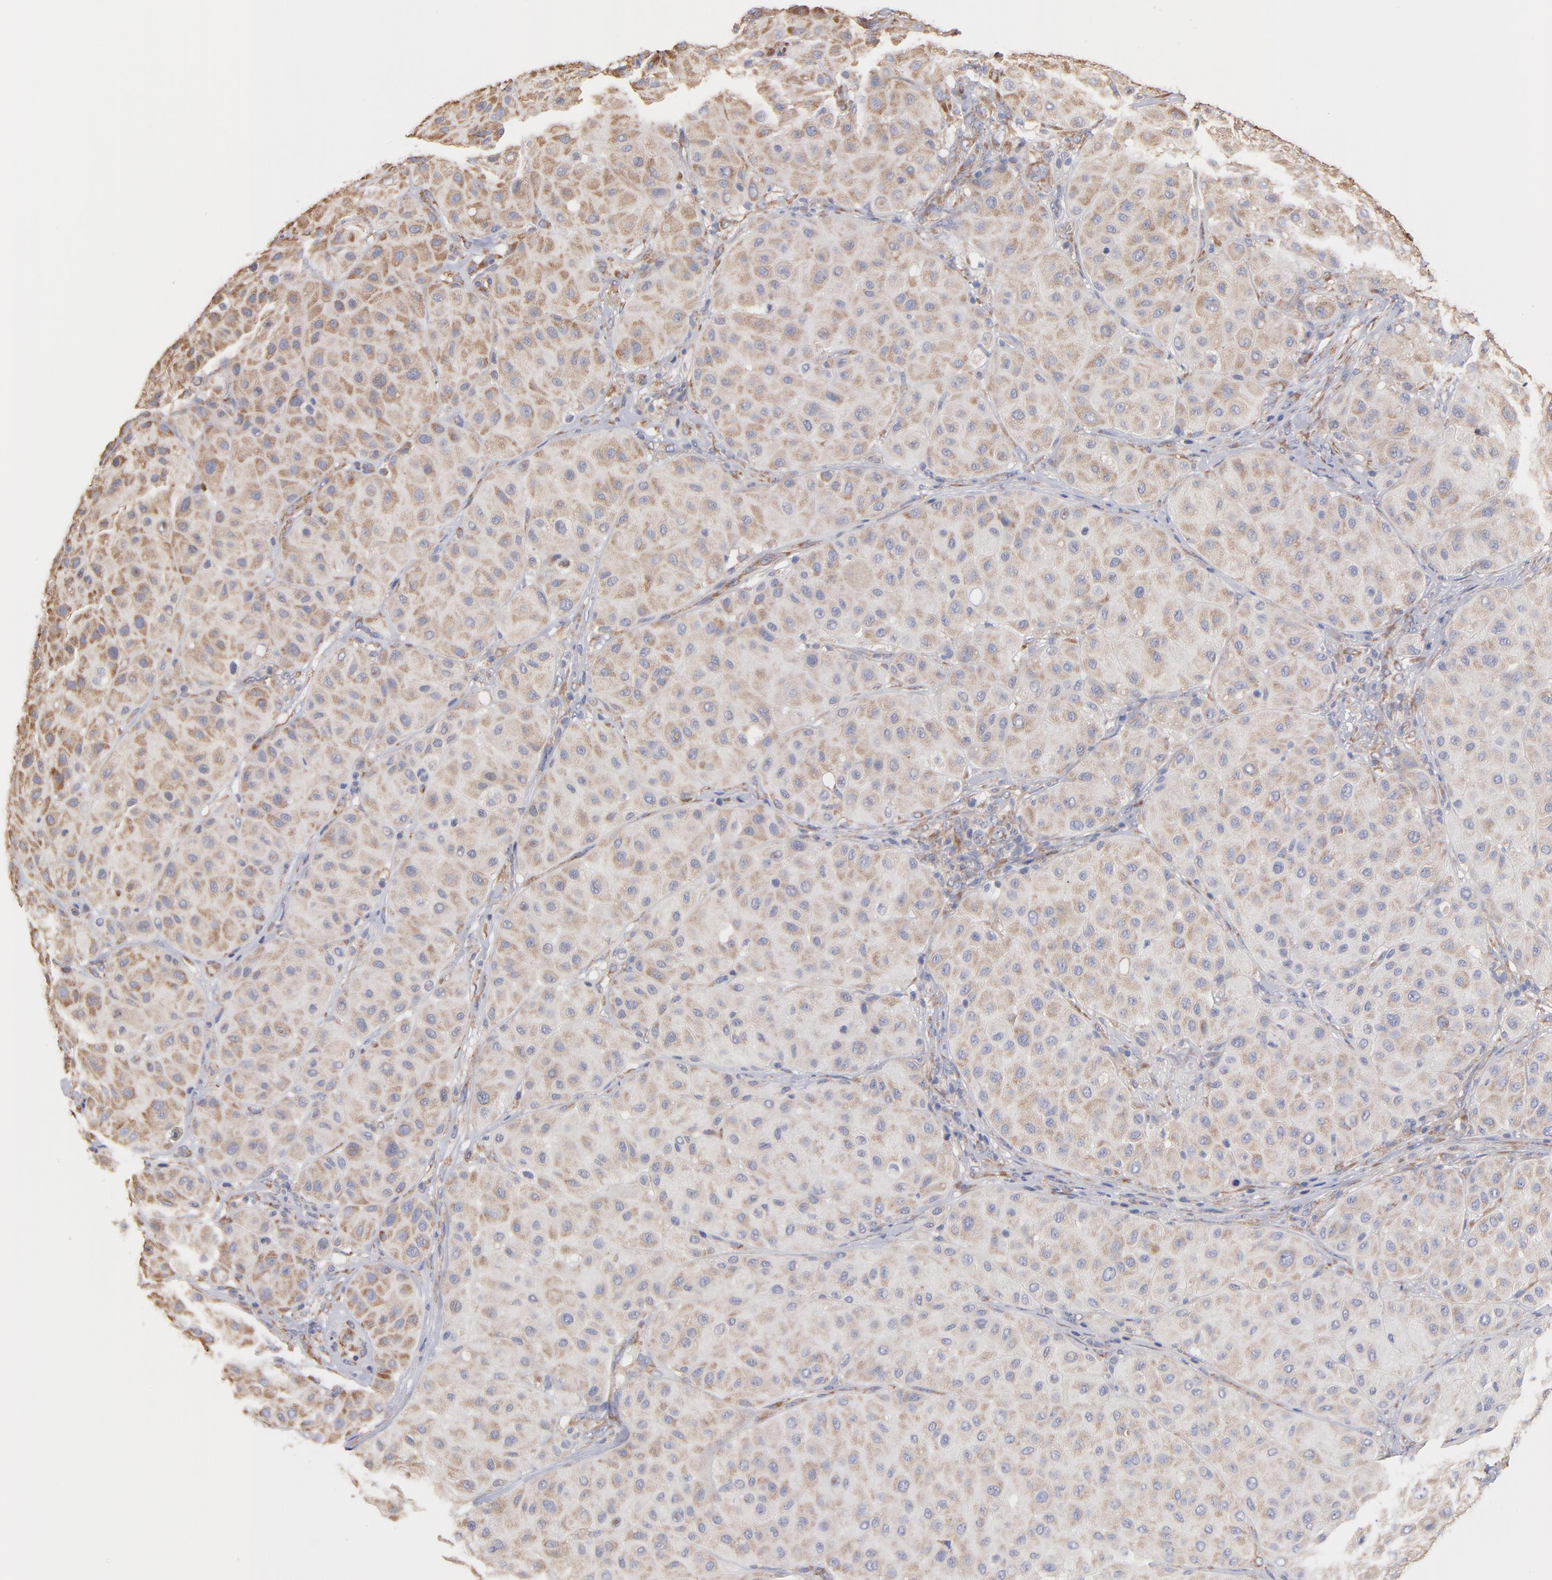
{"staining": {"intensity": "weak", "quantity": "25%-75%", "location": "cytoplasmic/membranous"}, "tissue": "melanoma", "cell_type": "Tumor cells", "image_type": "cancer", "snomed": [{"axis": "morphology", "description": "Normal tissue, NOS"}, {"axis": "morphology", "description": "Malignant melanoma, Metastatic site"}, {"axis": "topography", "description": "Skin"}], "caption": "Immunohistochemical staining of human malignant melanoma (metastatic site) reveals low levels of weak cytoplasmic/membranous protein positivity in approximately 25%-75% of tumor cells. (DAB (3,3'-diaminobenzidine) IHC, brown staining for protein, blue staining for nuclei).", "gene": "RPL9", "patient": {"sex": "male", "age": 41}}